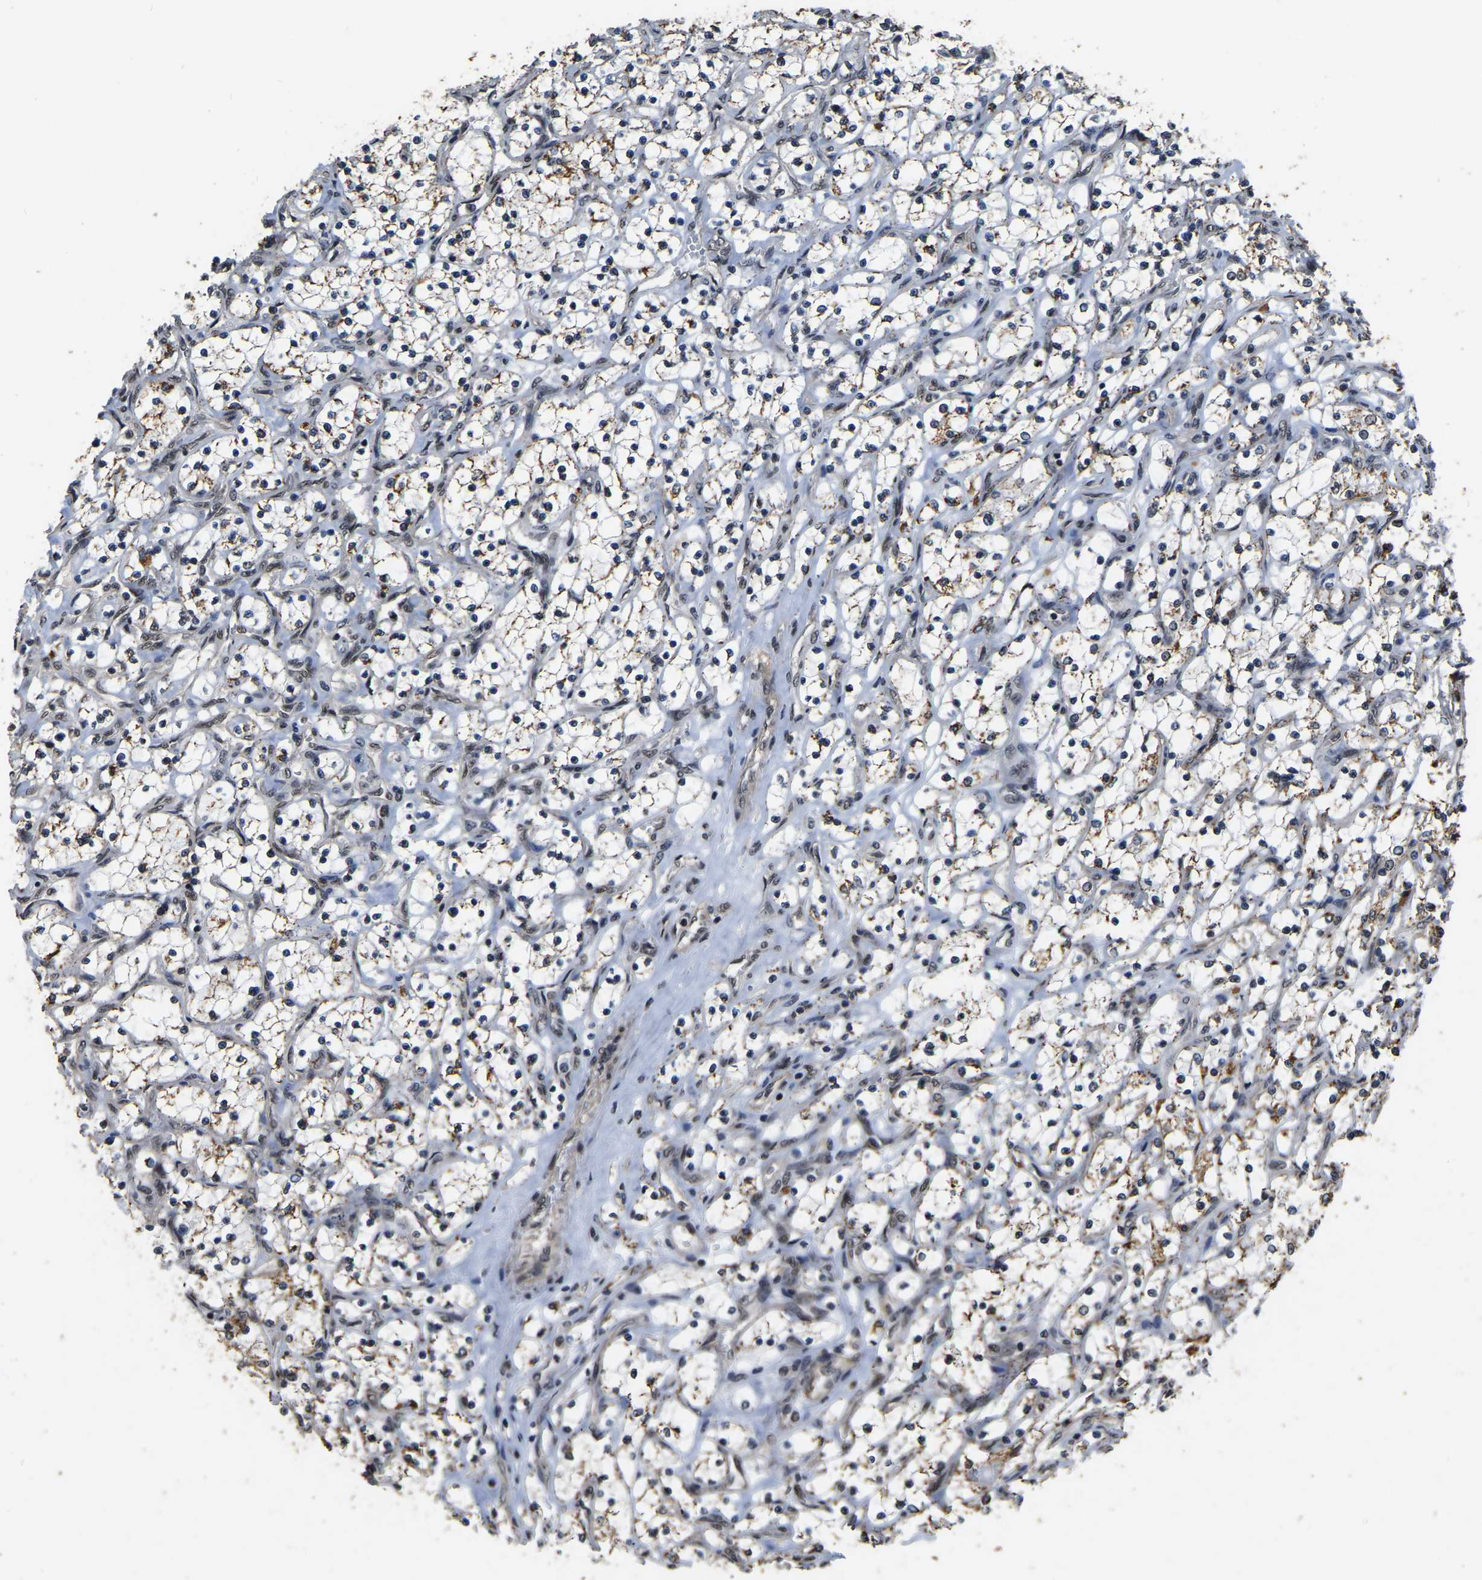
{"staining": {"intensity": "weak", "quantity": "25%-75%", "location": "cytoplasmic/membranous"}, "tissue": "renal cancer", "cell_type": "Tumor cells", "image_type": "cancer", "snomed": [{"axis": "morphology", "description": "Adenocarcinoma, NOS"}, {"axis": "topography", "description": "Kidney"}], "caption": "Renal cancer (adenocarcinoma) was stained to show a protein in brown. There is low levels of weak cytoplasmic/membranous staining in approximately 25%-75% of tumor cells.", "gene": "CIAO1", "patient": {"sex": "female", "age": 69}}